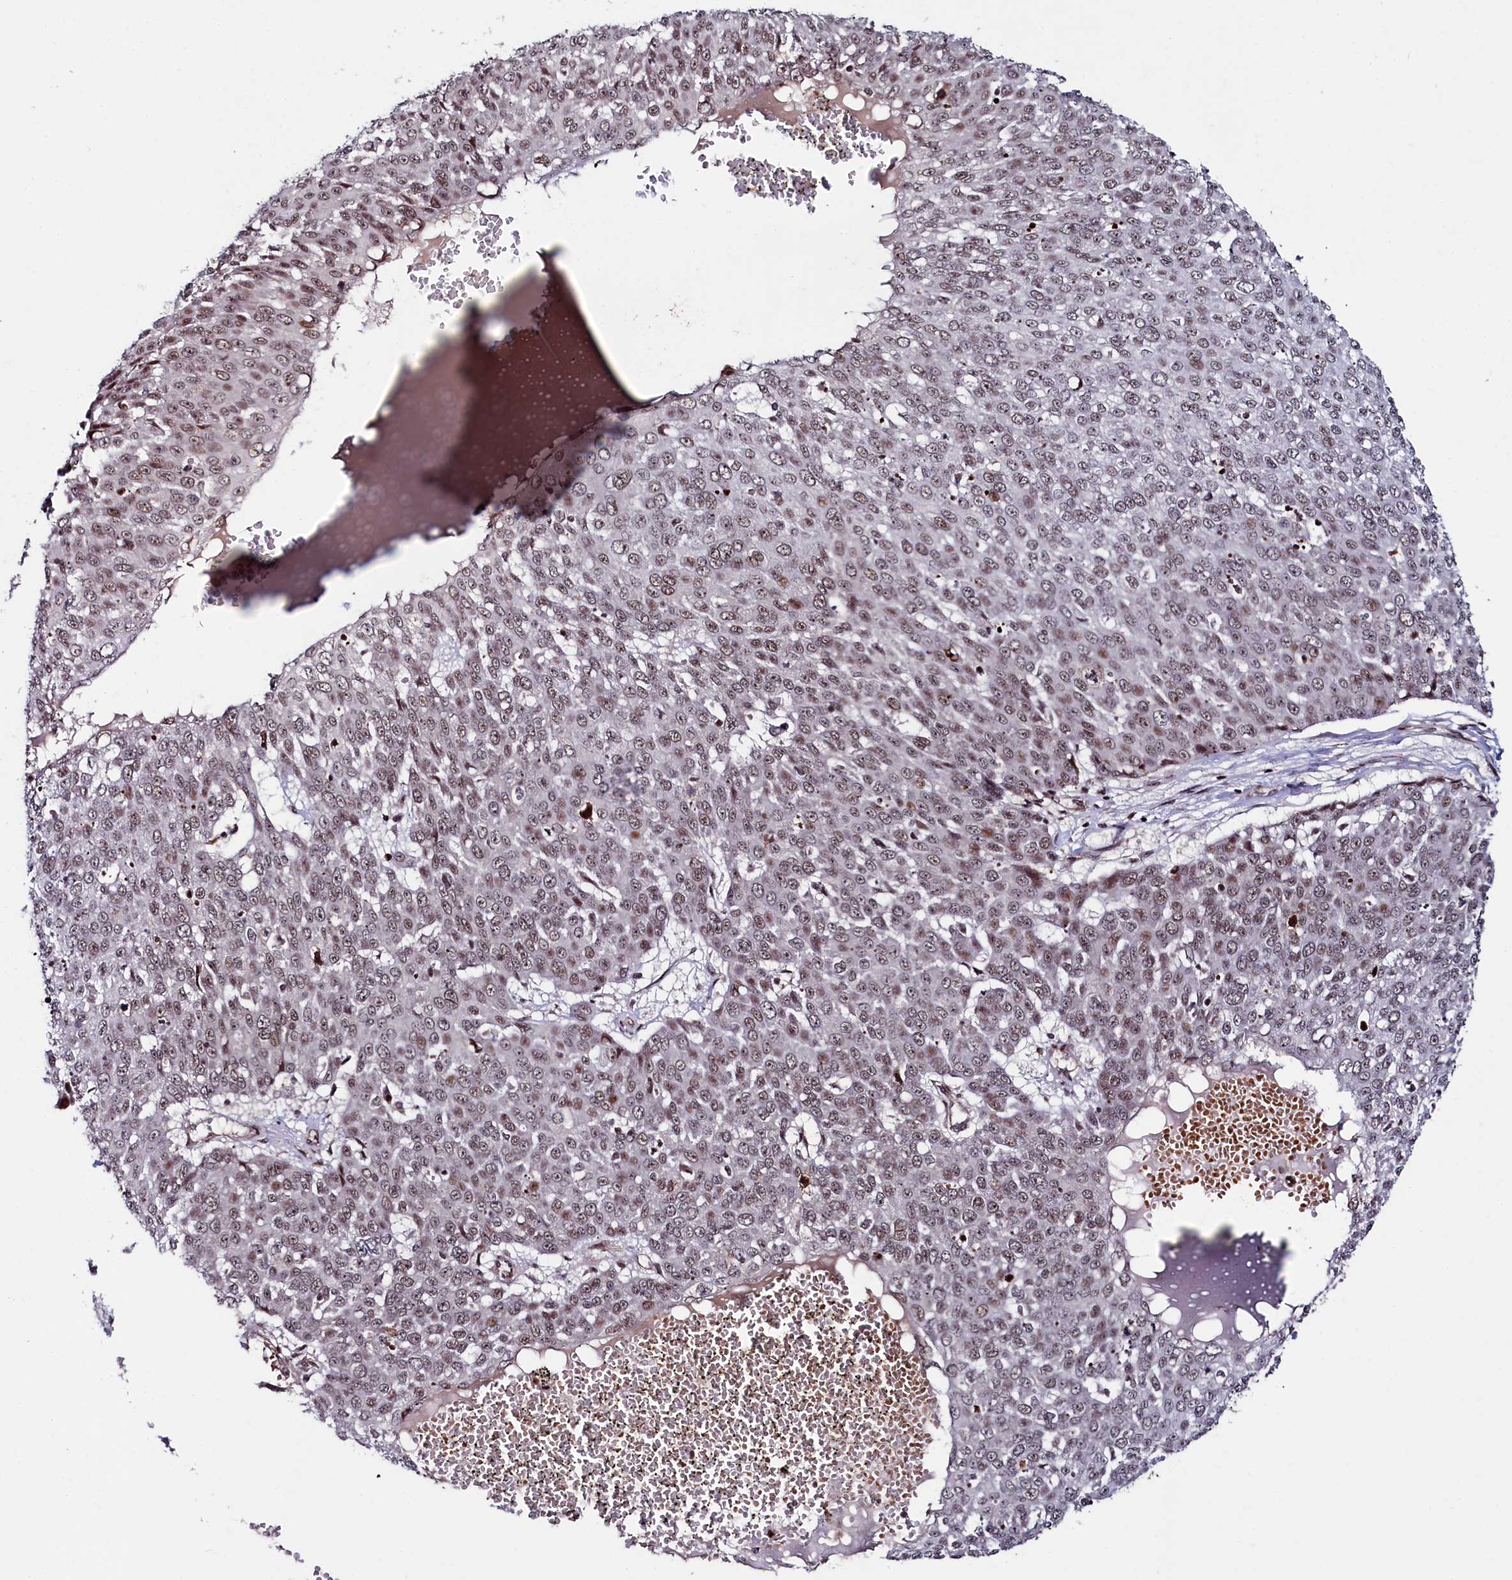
{"staining": {"intensity": "moderate", "quantity": ">75%", "location": "nuclear"}, "tissue": "skin cancer", "cell_type": "Tumor cells", "image_type": "cancer", "snomed": [{"axis": "morphology", "description": "Squamous cell carcinoma, NOS"}, {"axis": "topography", "description": "Skin"}], "caption": "A brown stain labels moderate nuclear expression of a protein in squamous cell carcinoma (skin) tumor cells.", "gene": "LEO1", "patient": {"sex": "male", "age": 71}}